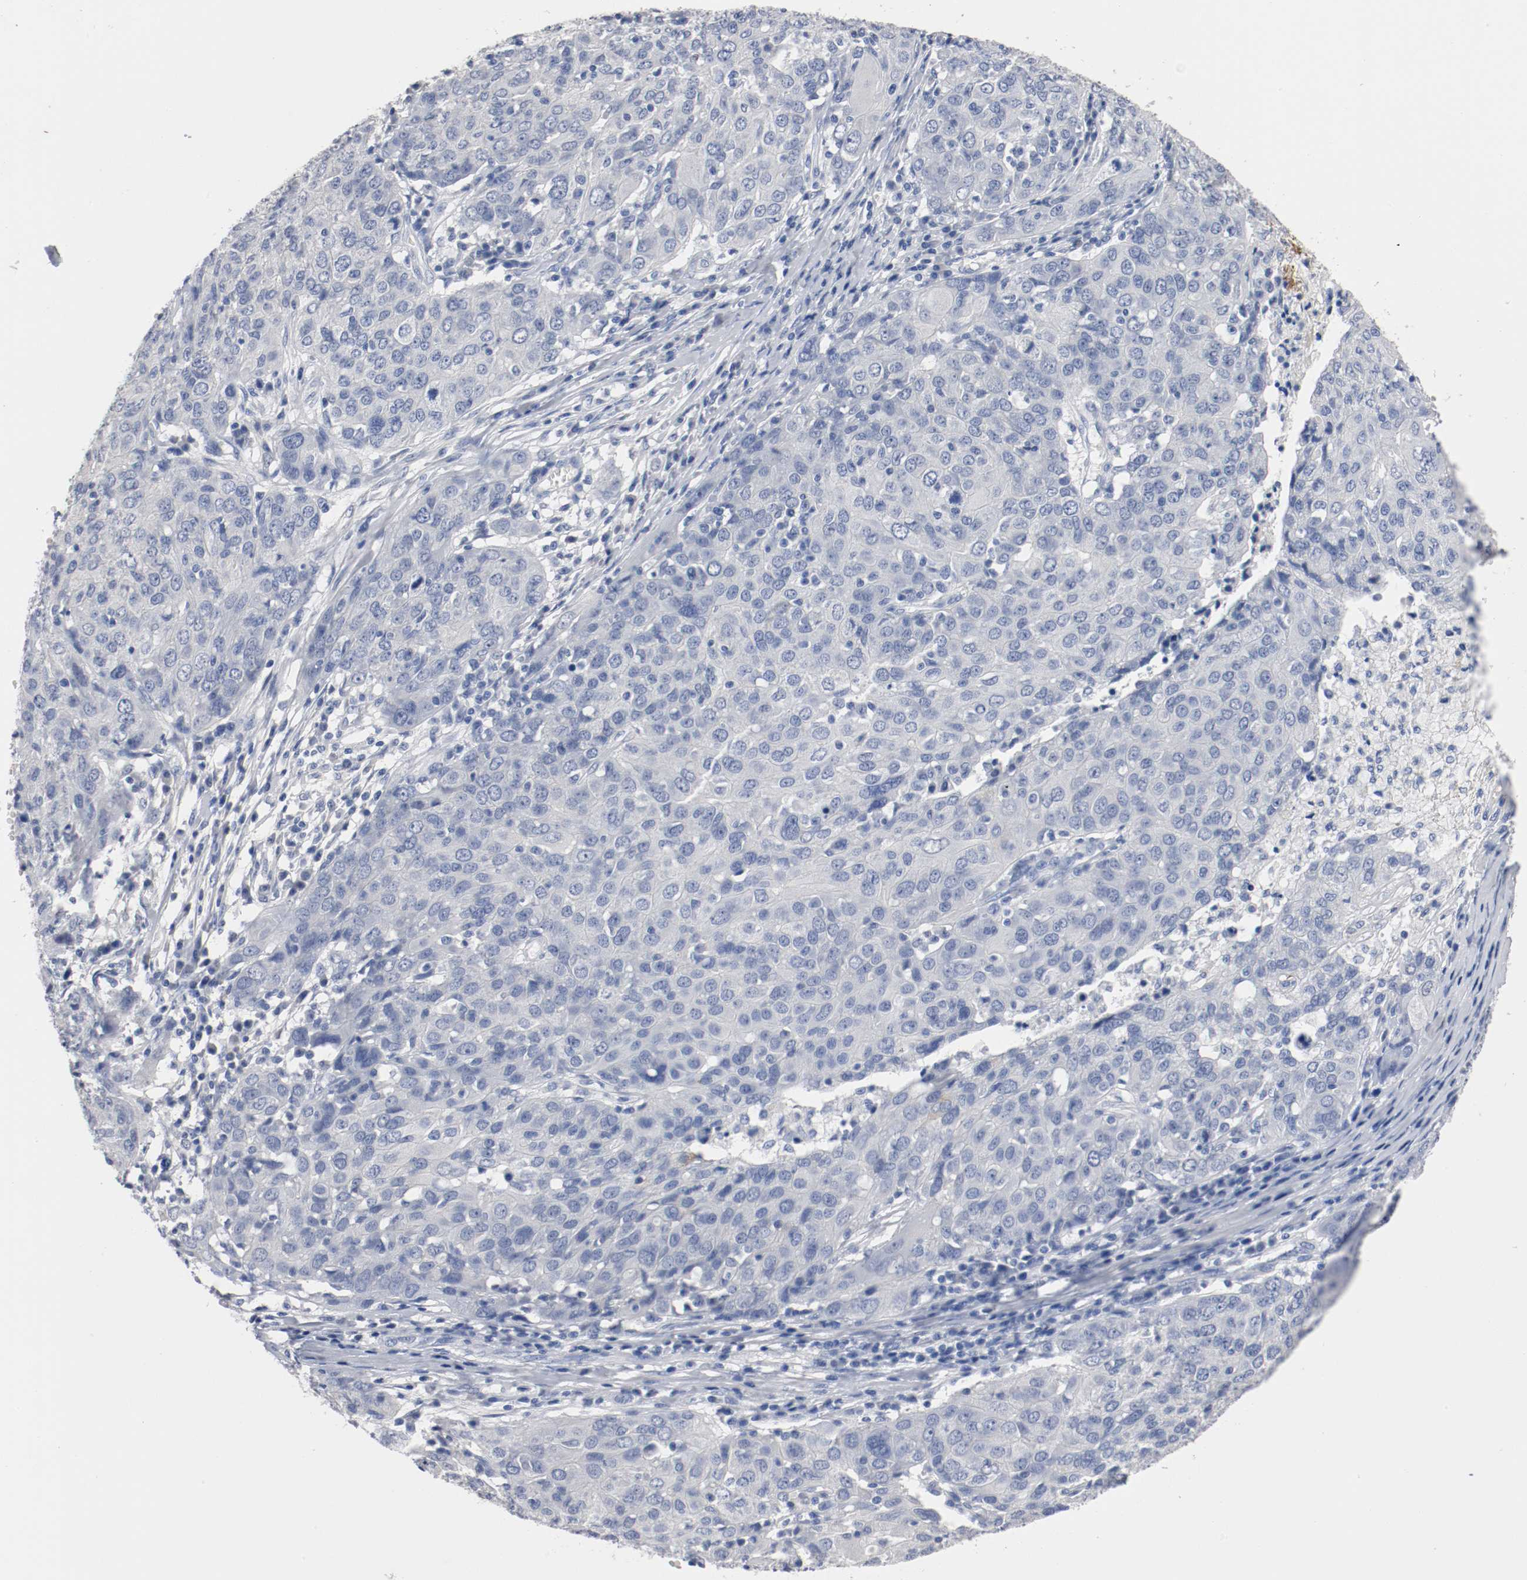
{"staining": {"intensity": "negative", "quantity": "none", "location": "none"}, "tissue": "ovarian cancer", "cell_type": "Tumor cells", "image_type": "cancer", "snomed": [{"axis": "morphology", "description": "Carcinoma, endometroid"}, {"axis": "topography", "description": "Ovary"}], "caption": "Human ovarian cancer (endometroid carcinoma) stained for a protein using immunohistochemistry exhibits no positivity in tumor cells.", "gene": "TNC", "patient": {"sex": "female", "age": 50}}